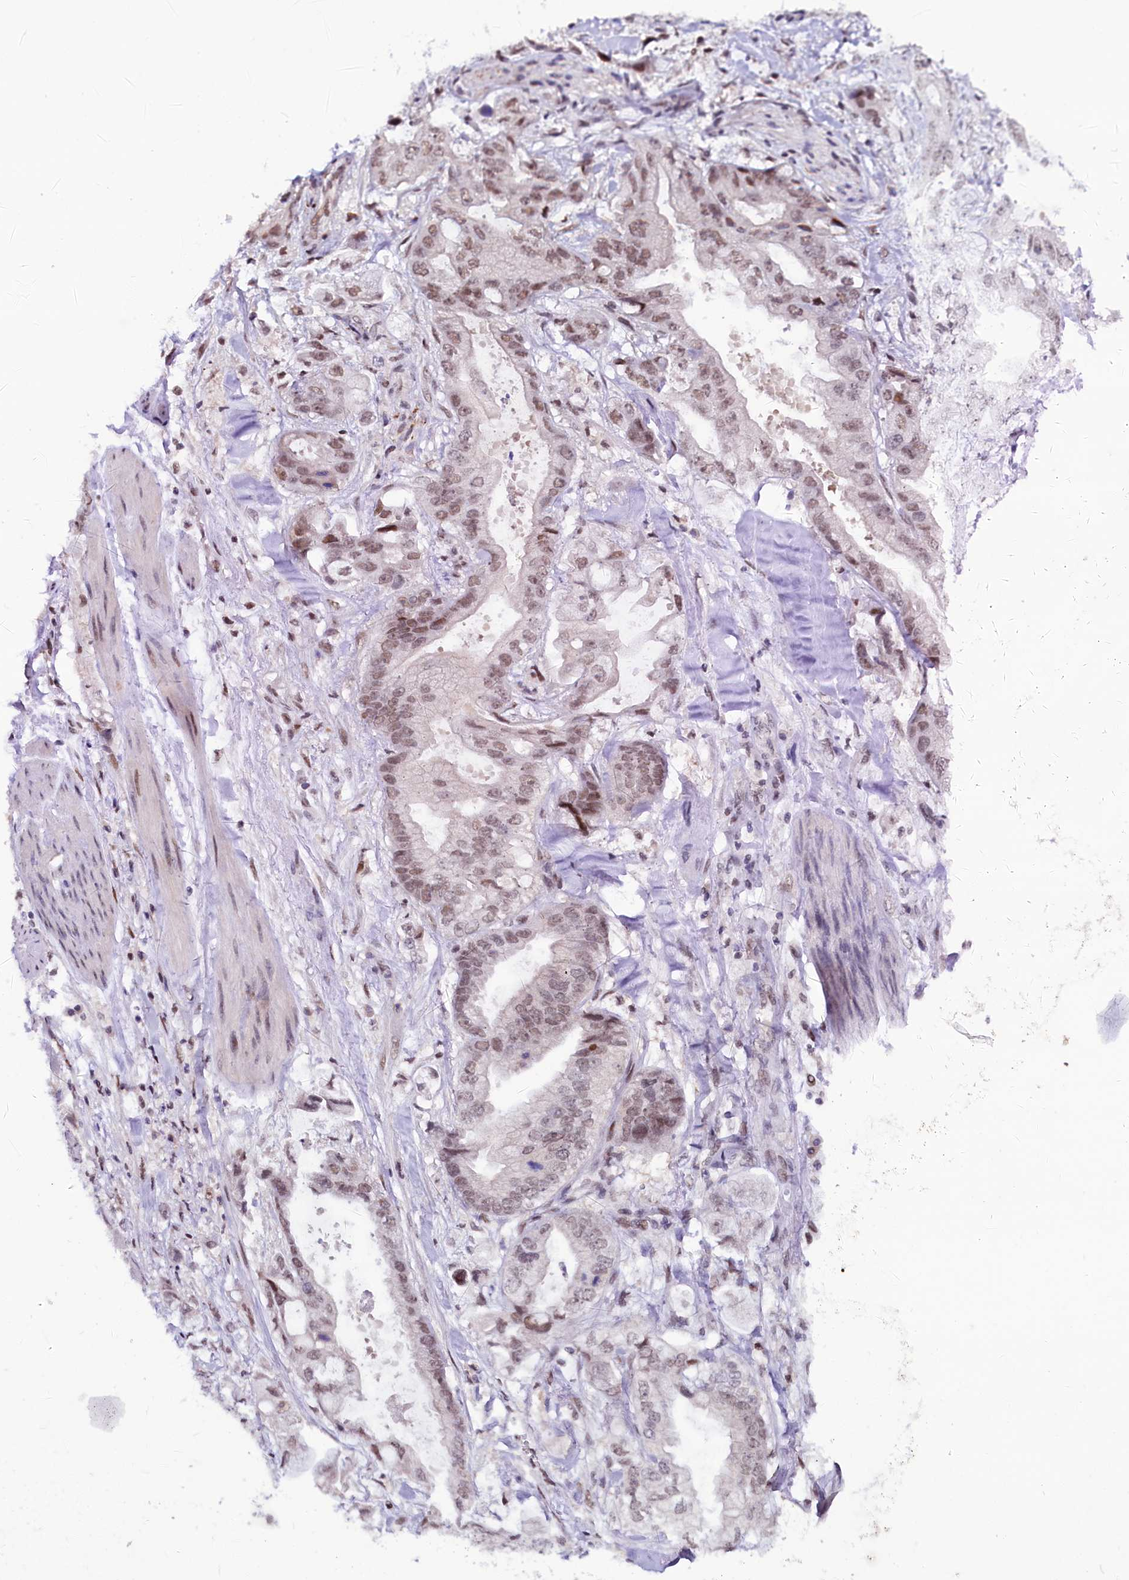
{"staining": {"intensity": "moderate", "quantity": ">75%", "location": "nuclear"}, "tissue": "stomach cancer", "cell_type": "Tumor cells", "image_type": "cancer", "snomed": [{"axis": "morphology", "description": "Adenocarcinoma, NOS"}, {"axis": "topography", "description": "Stomach"}], "caption": "This histopathology image displays stomach cancer (adenocarcinoma) stained with immunohistochemistry to label a protein in brown. The nuclear of tumor cells show moderate positivity for the protein. Nuclei are counter-stained blue.", "gene": "SCAF11", "patient": {"sex": "male", "age": 62}}